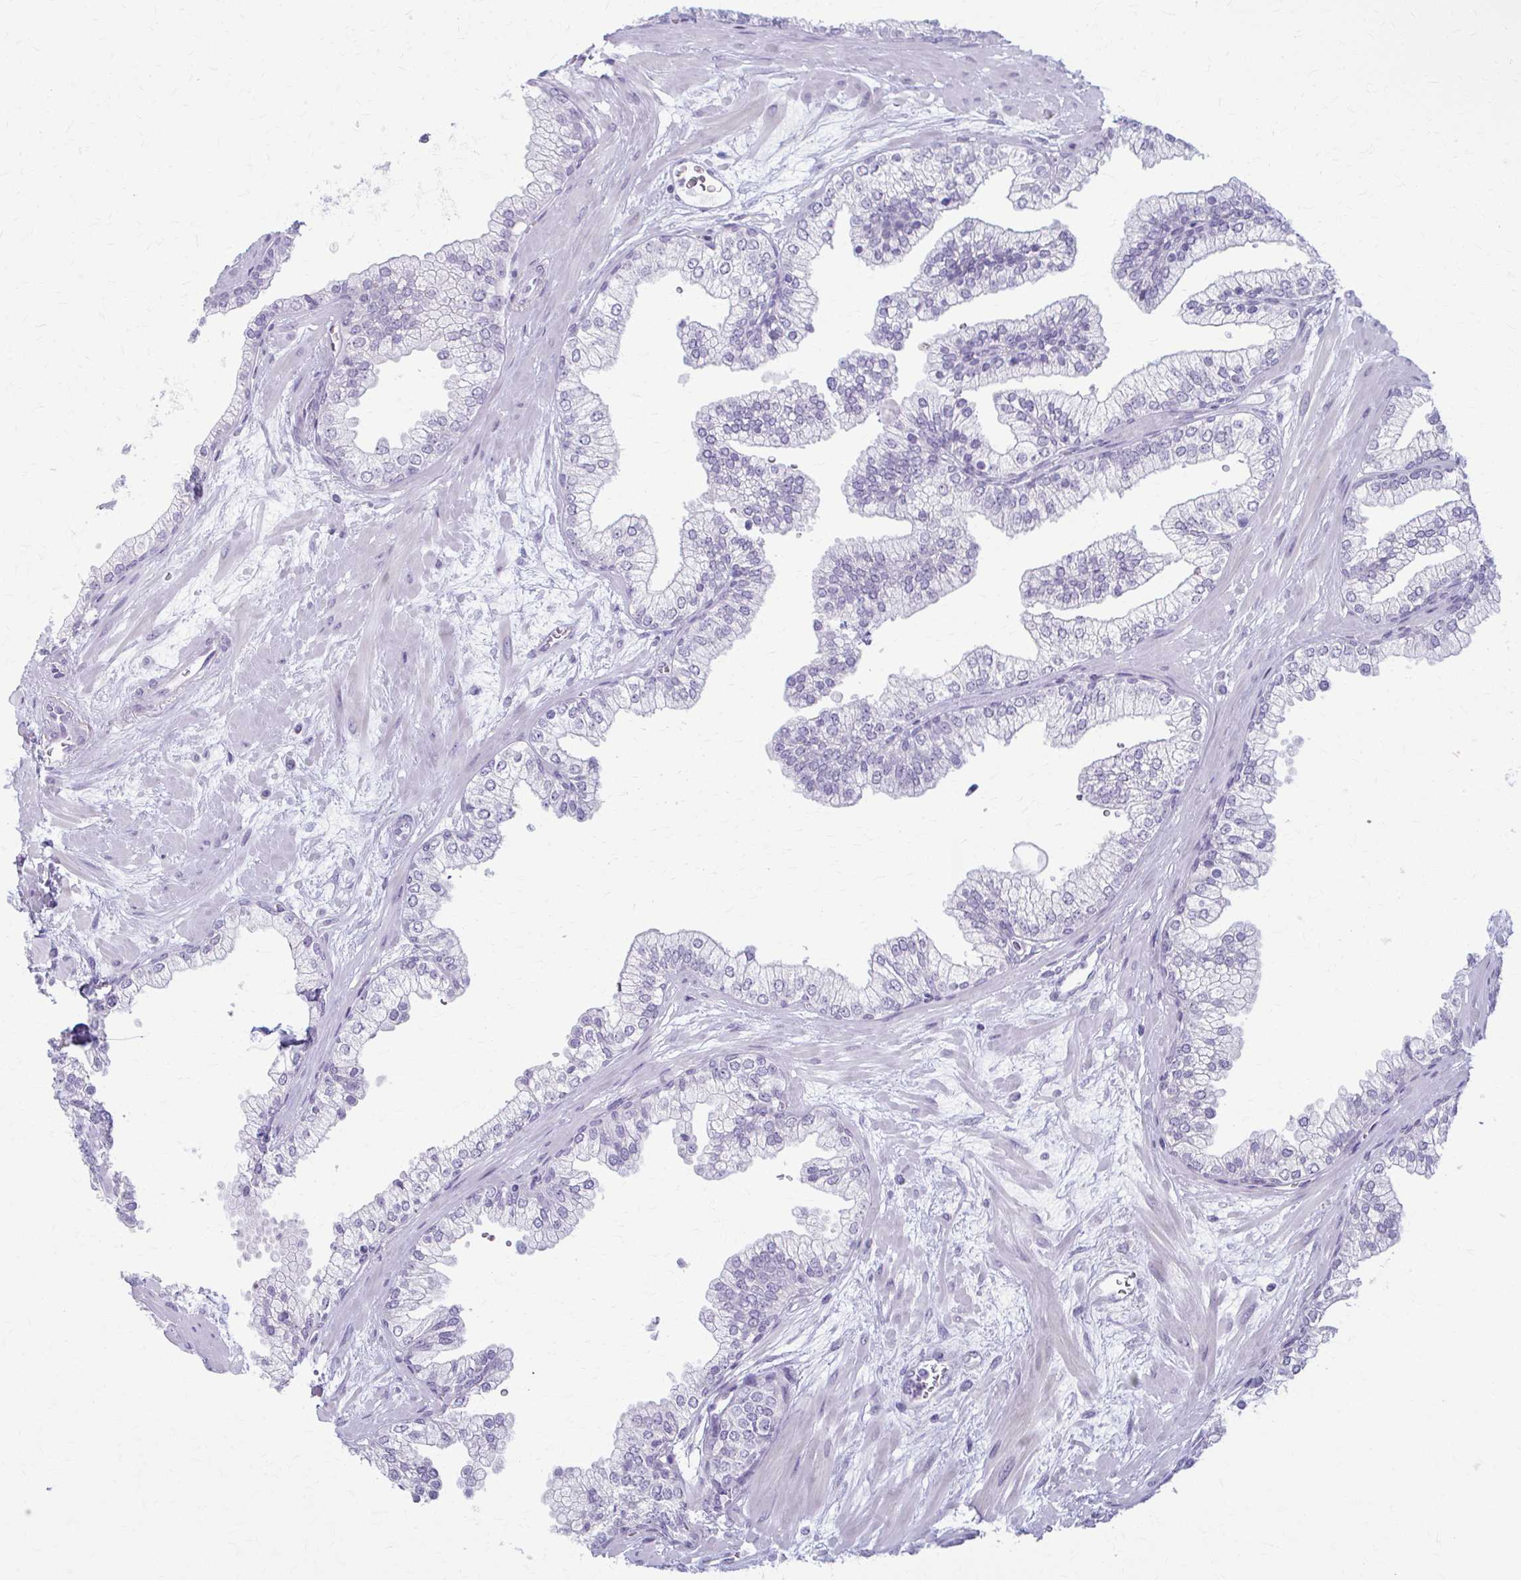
{"staining": {"intensity": "negative", "quantity": "none", "location": "none"}, "tissue": "prostate", "cell_type": "Glandular cells", "image_type": "normal", "snomed": [{"axis": "morphology", "description": "Normal tissue, NOS"}, {"axis": "topography", "description": "Prostate"}, {"axis": "topography", "description": "Peripheral nerve tissue"}], "caption": "An IHC image of unremarkable prostate is shown. There is no staining in glandular cells of prostate. (DAB IHC visualized using brightfield microscopy, high magnification).", "gene": "LDLRAP1", "patient": {"sex": "male", "age": 61}}